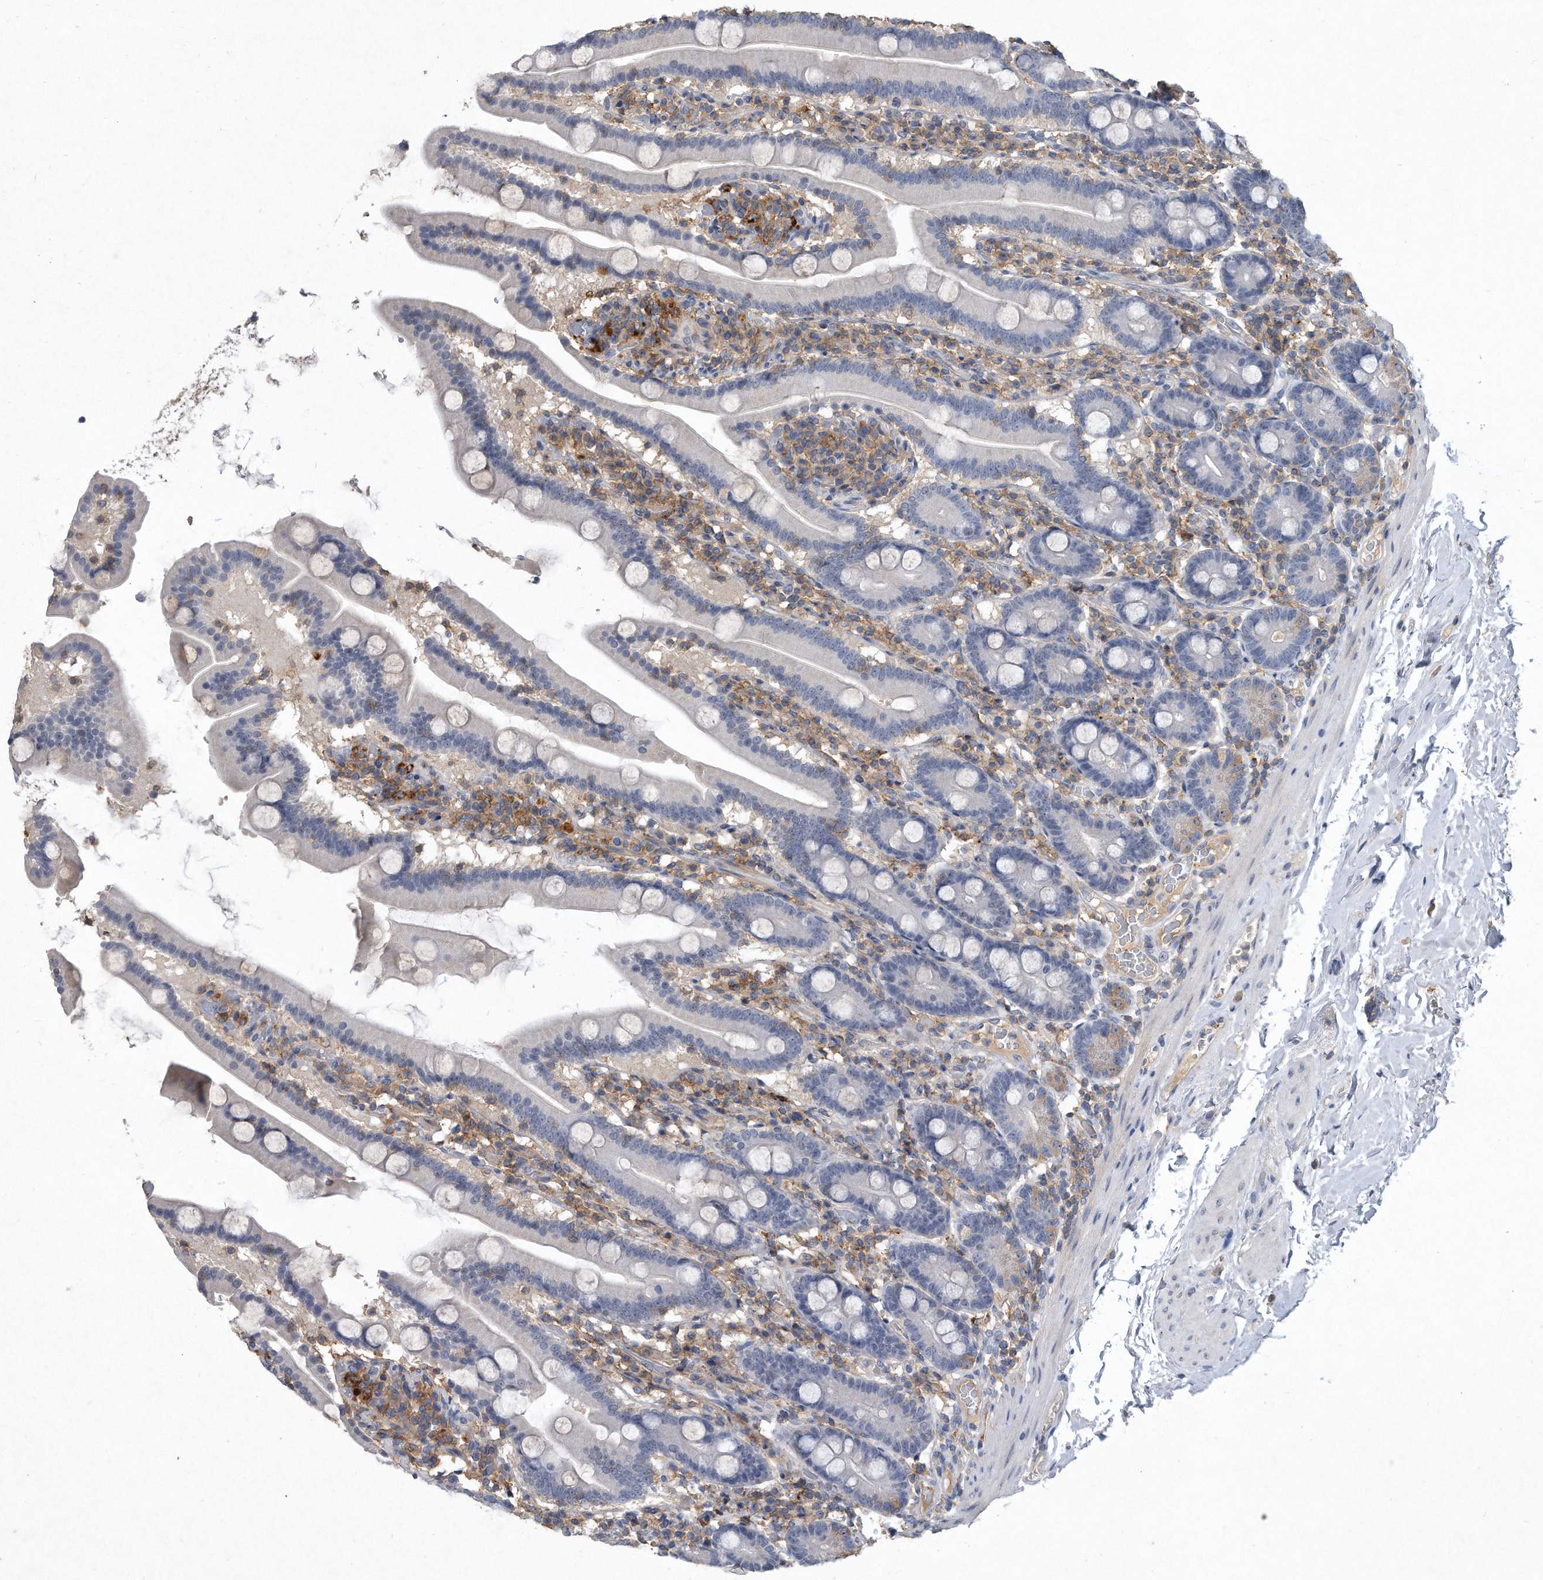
{"staining": {"intensity": "weak", "quantity": "<25%", "location": "cytoplasmic/membranous"}, "tissue": "duodenum", "cell_type": "Glandular cells", "image_type": "normal", "snomed": [{"axis": "morphology", "description": "Normal tissue, NOS"}, {"axis": "topography", "description": "Duodenum"}], "caption": "IHC photomicrograph of normal duodenum: human duodenum stained with DAB shows no significant protein expression in glandular cells.", "gene": "PGBD2", "patient": {"sex": "male", "age": 55}}